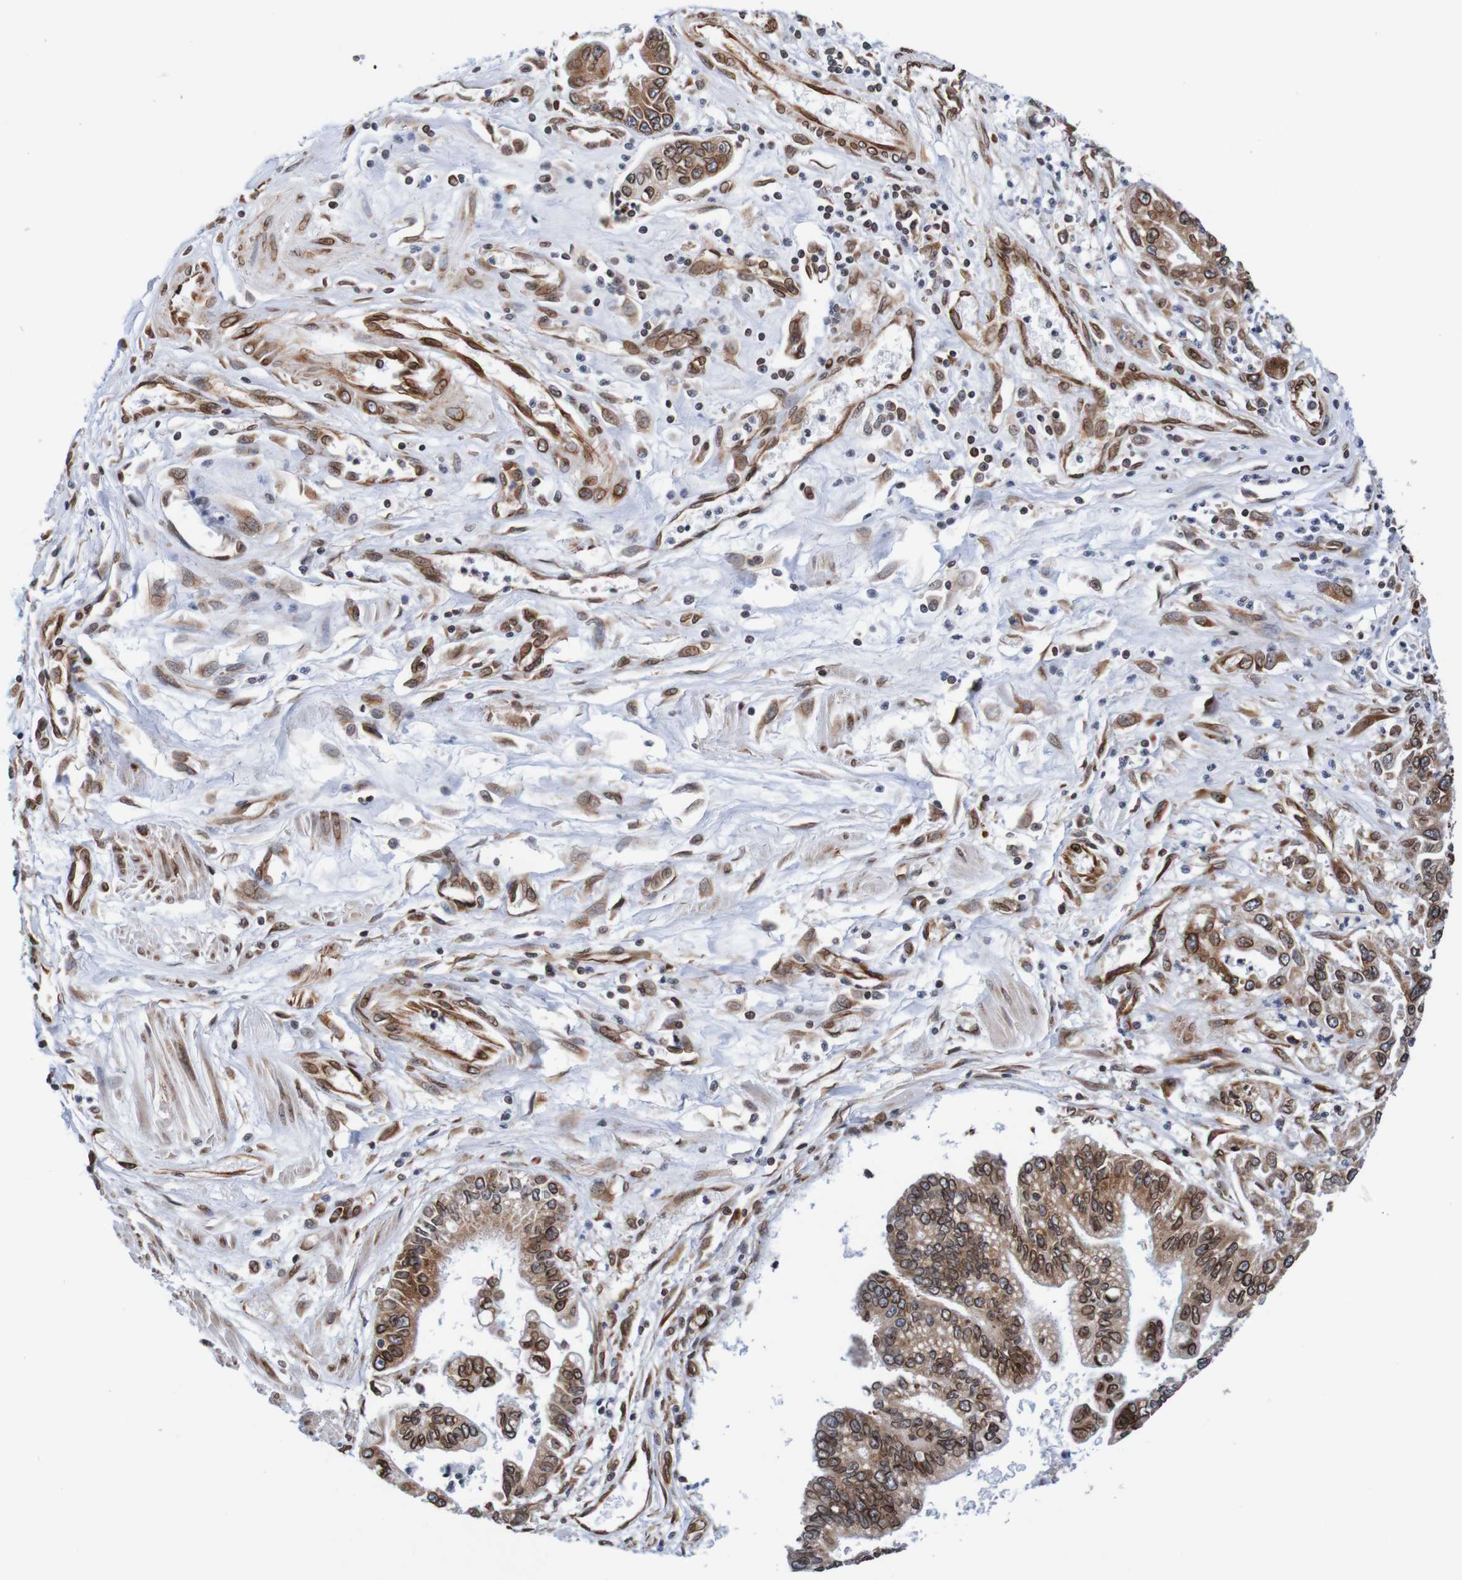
{"staining": {"intensity": "moderate", "quantity": ">75%", "location": "cytoplasmic/membranous,nuclear"}, "tissue": "pancreatic cancer", "cell_type": "Tumor cells", "image_type": "cancer", "snomed": [{"axis": "morphology", "description": "Adenocarcinoma, NOS"}, {"axis": "topography", "description": "Pancreas"}], "caption": "High-power microscopy captured an immunohistochemistry image of pancreatic adenocarcinoma, revealing moderate cytoplasmic/membranous and nuclear staining in about >75% of tumor cells.", "gene": "TMEM109", "patient": {"sex": "male", "age": 56}}